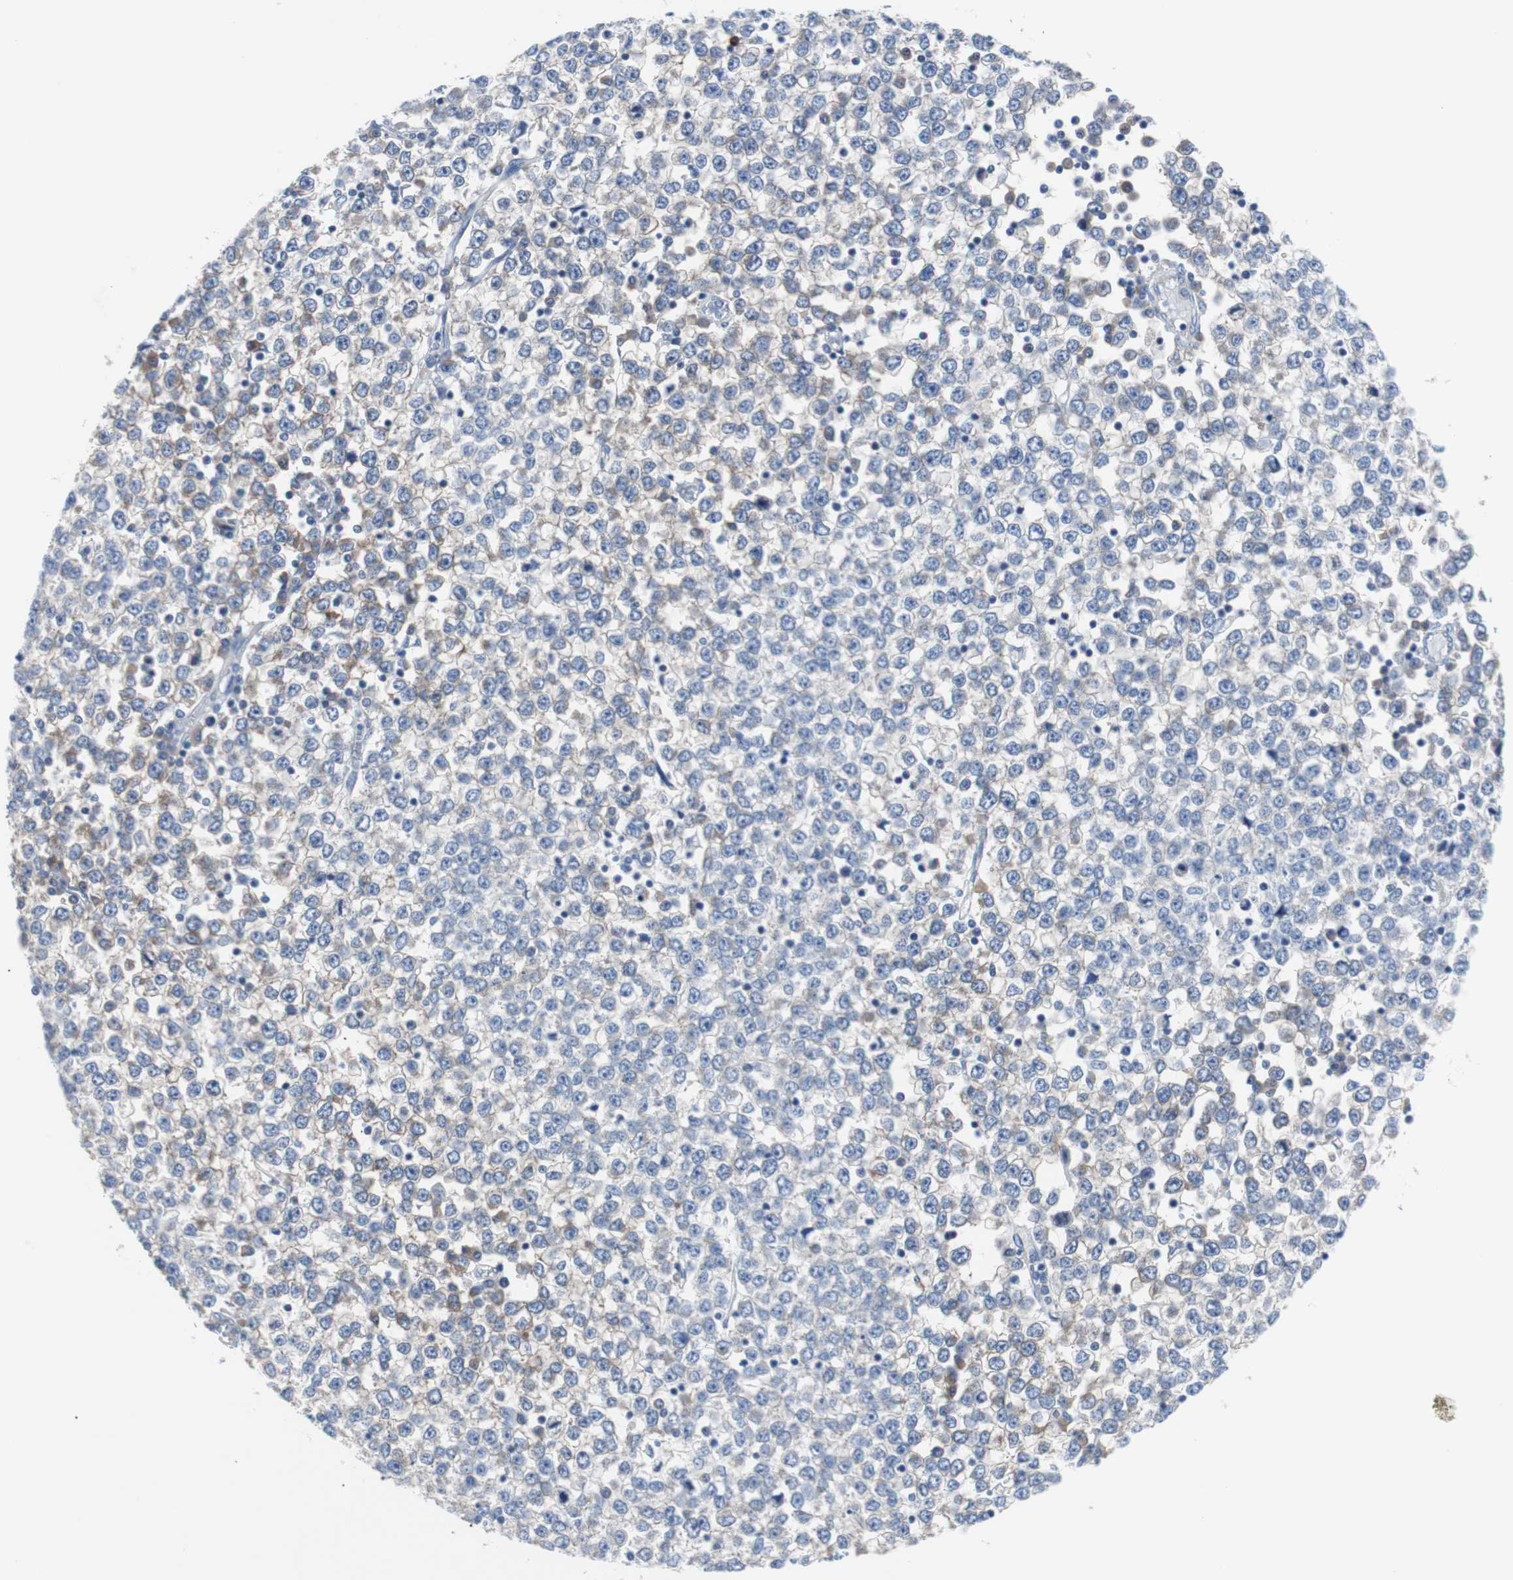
{"staining": {"intensity": "negative", "quantity": "none", "location": "none"}, "tissue": "testis cancer", "cell_type": "Tumor cells", "image_type": "cancer", "snomed": [{"axis": "morphology", "description": "Seminoma, NOS"}, {"axis": "topography", "description": "Testis"}], "caption": "This is a micrograph of immunohistochemistry (IHC) staining of testis seminoma, which shows no staining in tumor cells.", "gene": "EEF2K", "patient": {"sex": "male", "age": 65}}